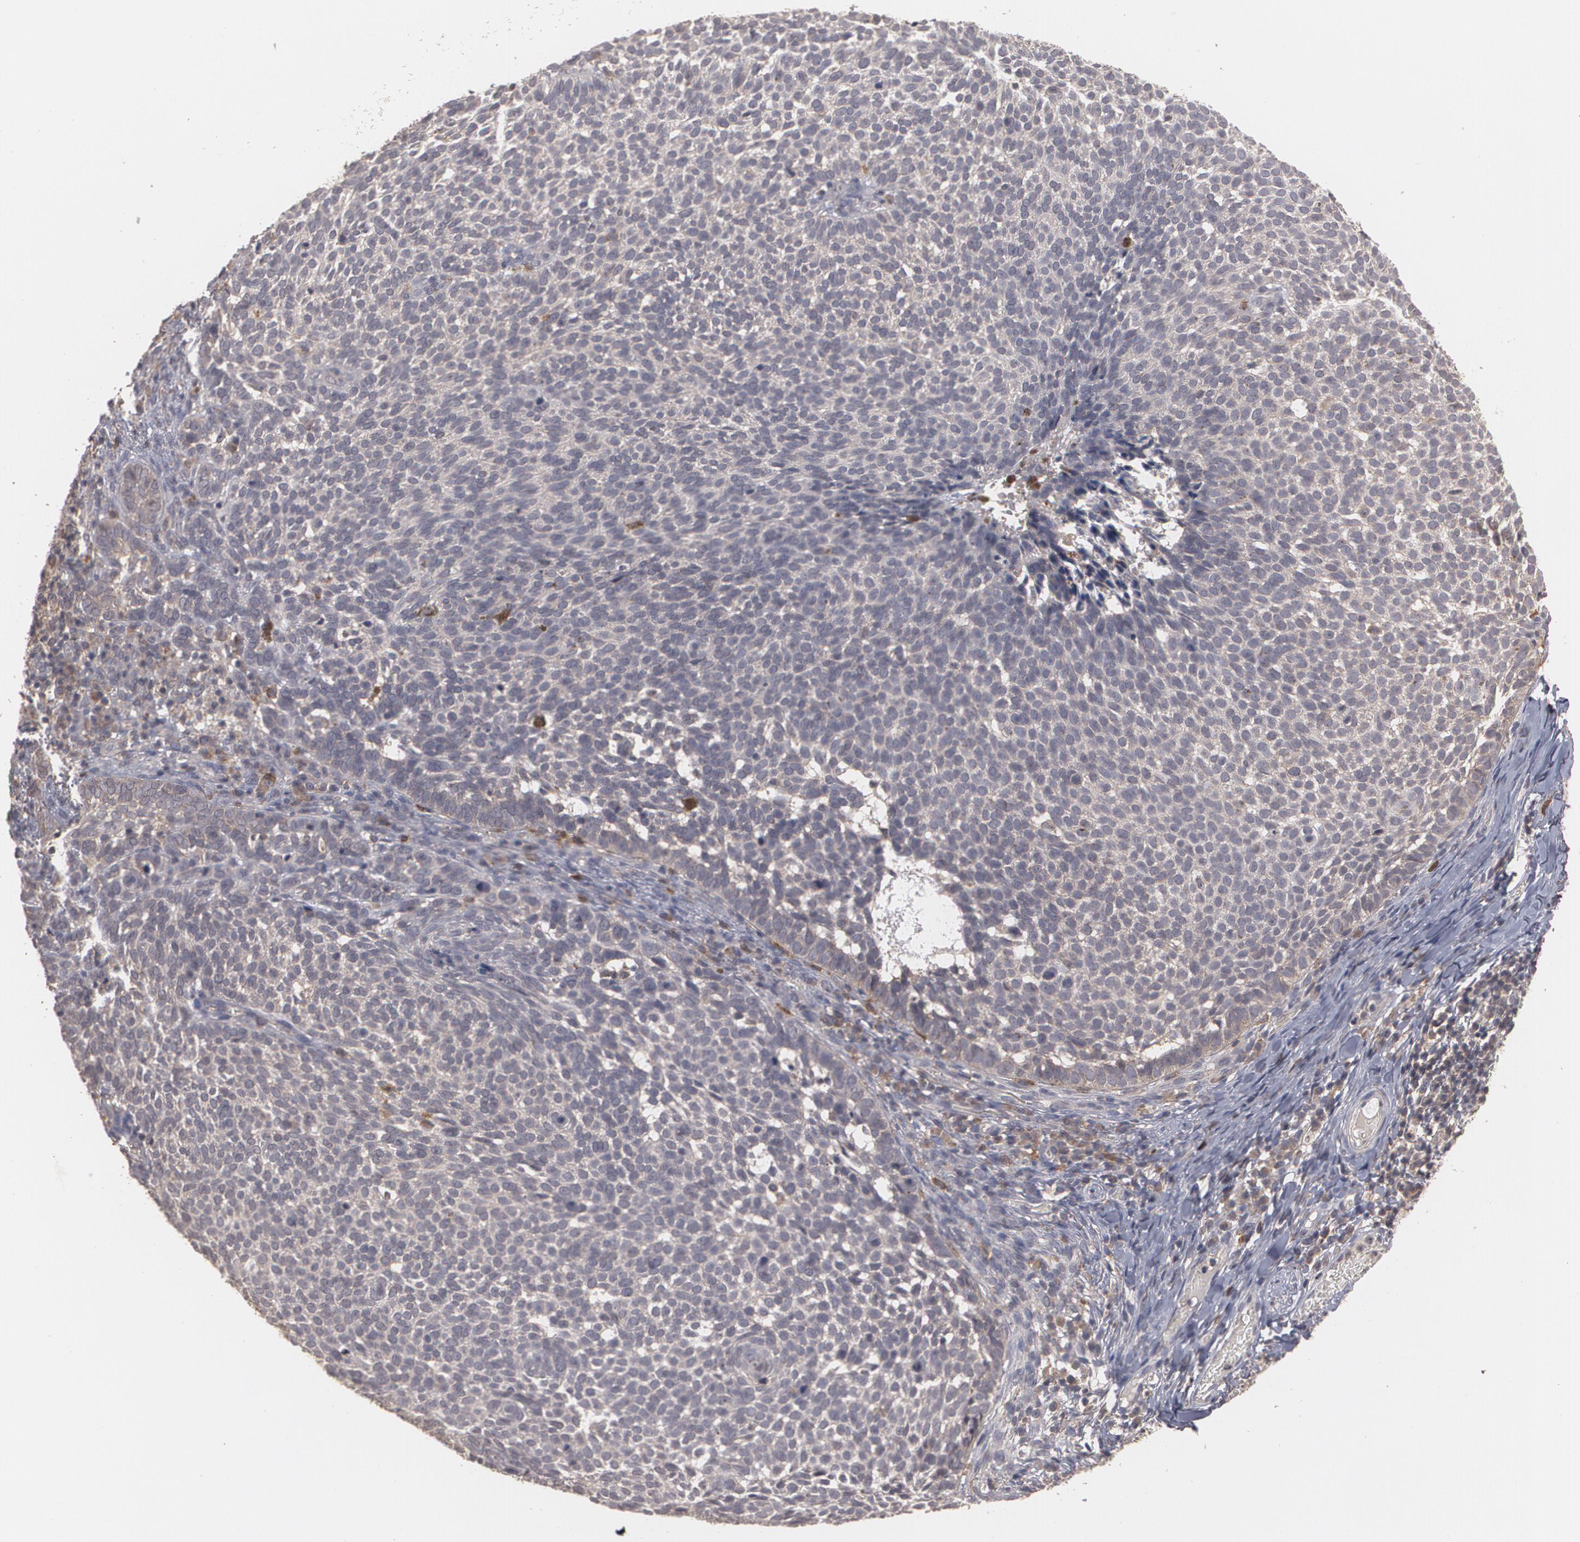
{"staining": {"intensity": "weak", "quantity": ">75%", "location": "cytoplasmic/membranous"}, "tissue": "skin cancer", "cell_type": "Tumor cells", "image_type": "cancer", "snomed": [{"axis": "morphology", "description": "Basal cell carcinoma"}, {"axis": "topography", "description": "Skin"}], "caption": "Skin cancer (basal cell carcinoma) stained with a brown dye shows weak cytoplasmic/membranous positive staining in about >75% of tumor cells.", "gene": "ARF6", "patient": {"sex": "male", "age": 63}}